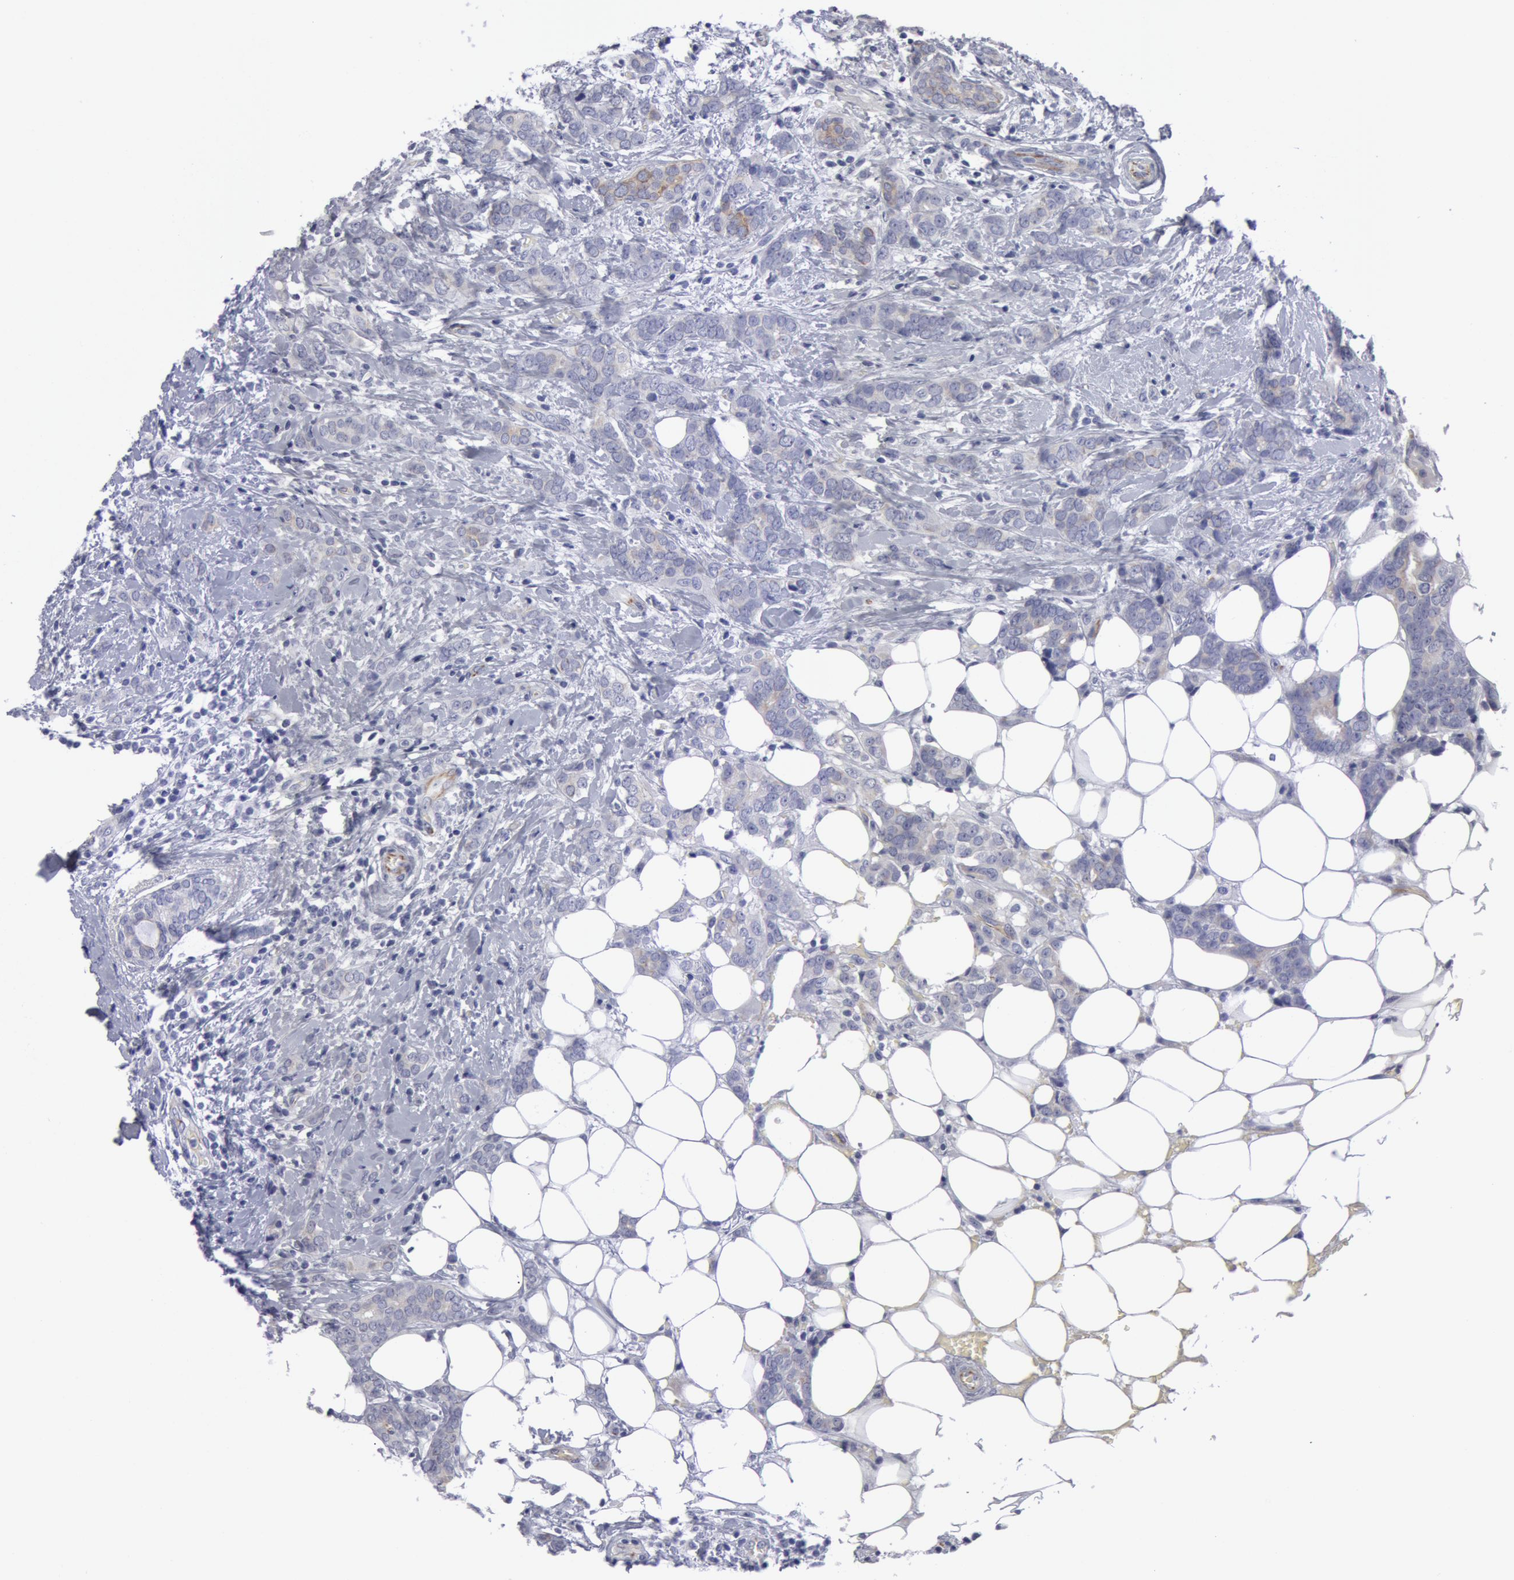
{"staining": {"intensity": "negative", "quantity": "none", "location": "none"}, "tissue": "breast cancer", "cell_type": "Tumor cells", "image_type": "cancer", "snomed": [{"axis": "morphology", "description": "Duct carcinoma"}, {"axis": "topography", "description": "Breast"}], "caption": "High magnification brightfield microscopy of breast cancer stained with DAB (brown) and counterstained with hematoxylin (blue): tumor cells show no significant expression.", "gene": "SMC1B", "patient": {"sex": "female", "age": 53}}